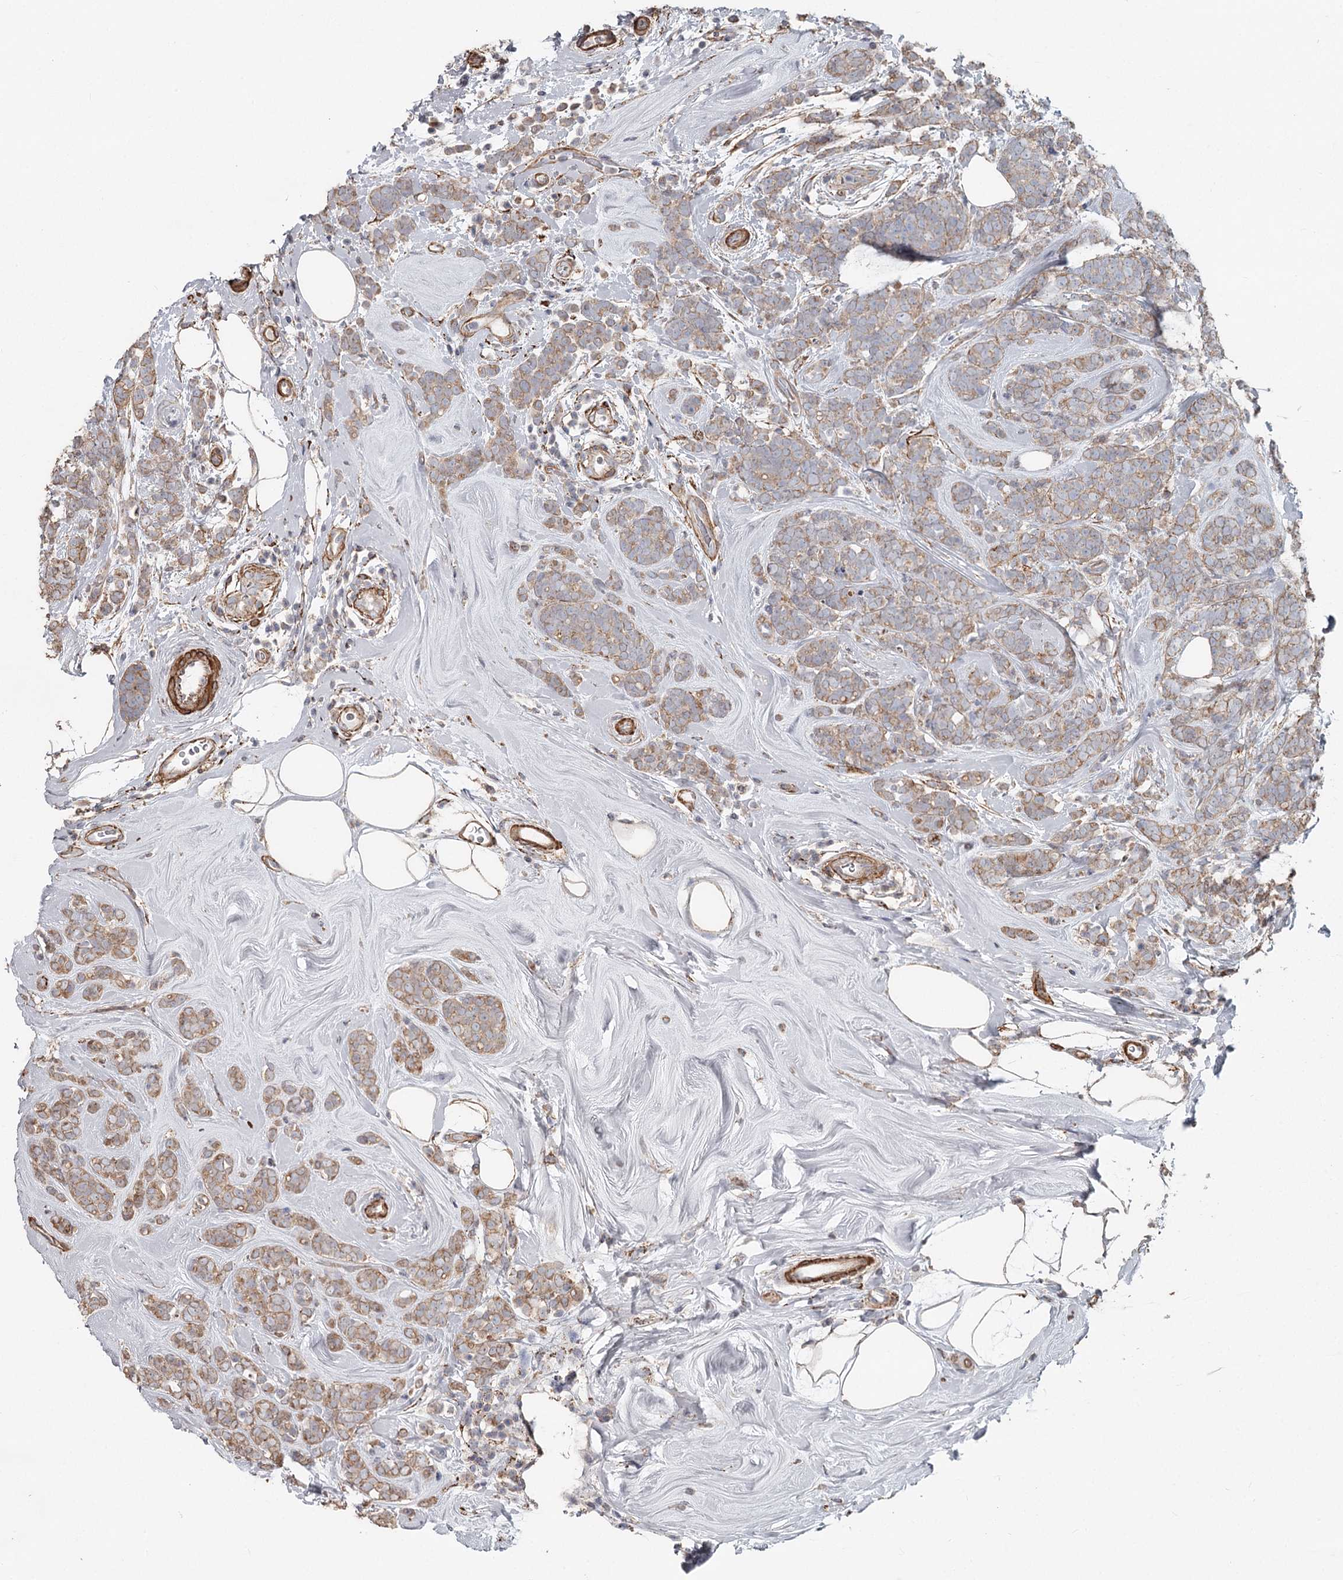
{"staining": {"intensity": "weak", "quantity": ">75%", "location": "cytoplasmic/membranous"}, "tissue": "breast cancer", "cell_type": "Tumor cells", "image_type": "cancer", "snomed": [{"axis": "morphology", "description": "Lobular carcinoma"}, {"axis": "topography", "description": "Breast"}], "caption": "IHC staining of breast lobular carcinoma, which displays low levels of weak cytoplasmic/membranous positivity in approximately >75% of tumor cells indicating weak cytoplasmic/membranous protein expression. The staining was performed using DAB (brown) for protein detection and nuclei were counterstained in hematoxylin (blue).", "gene": "DHRS9", "patient": {"sex": "female", "age": 58}}